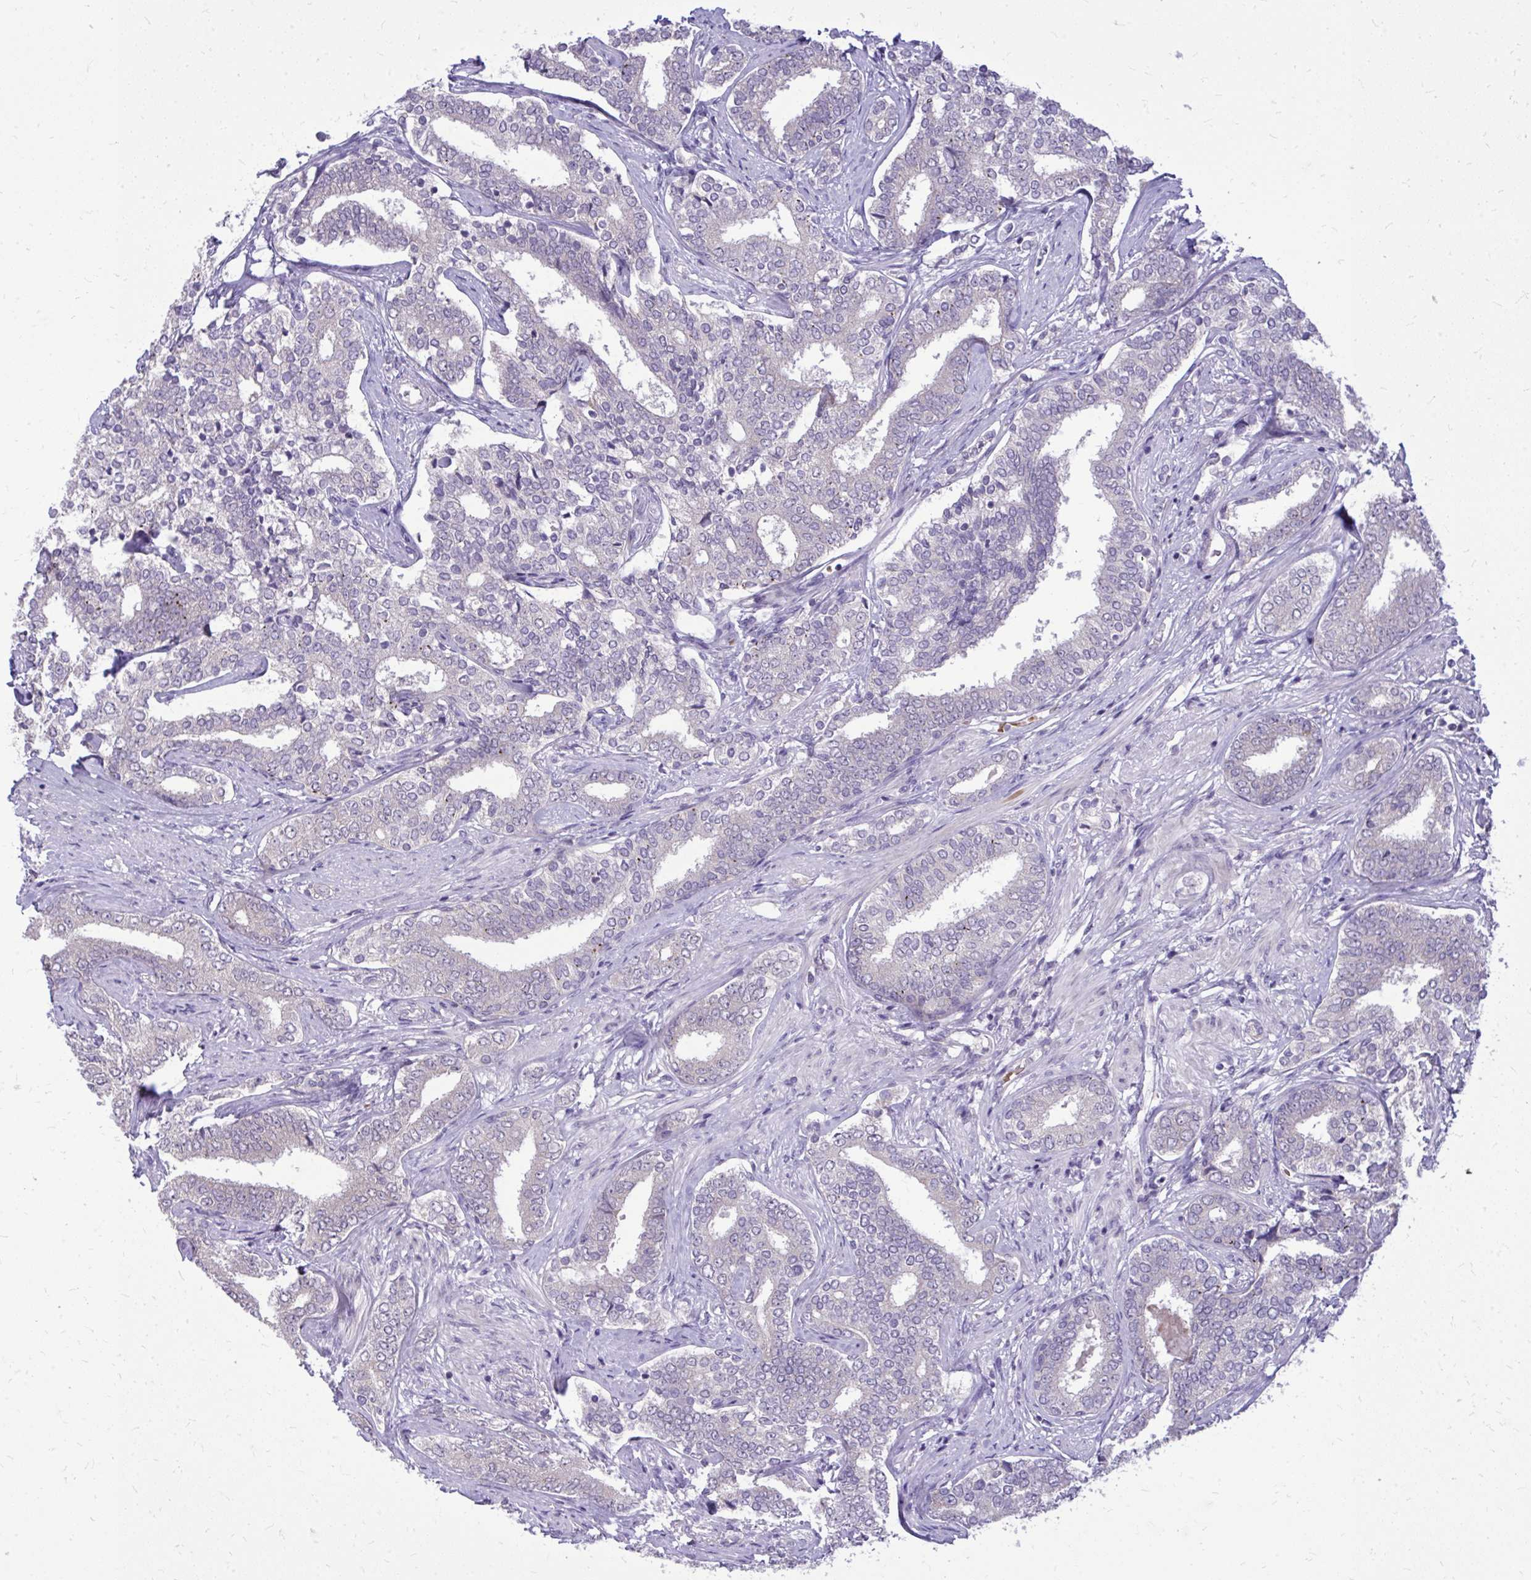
{"staining": {"intensity": "negative", "quantity": "none", "location": "none"}, "tissue": "prostate cancer", "cell_type": "Tumor cells", "image_type": "cancer", "snomed": [{"axis": "morphology", "description": "Adenocarcinoma, High grade"}, {"axis": "topography", "description": "Prostate"}], "caption": "Tumor cells show no significant protein expression in prostate cancer. (DAB (3,3'-diaminobenzidine) IHC, high magnification).", "gene": "DPY19L1", "patient": {"sex": "male", "age": 72}}